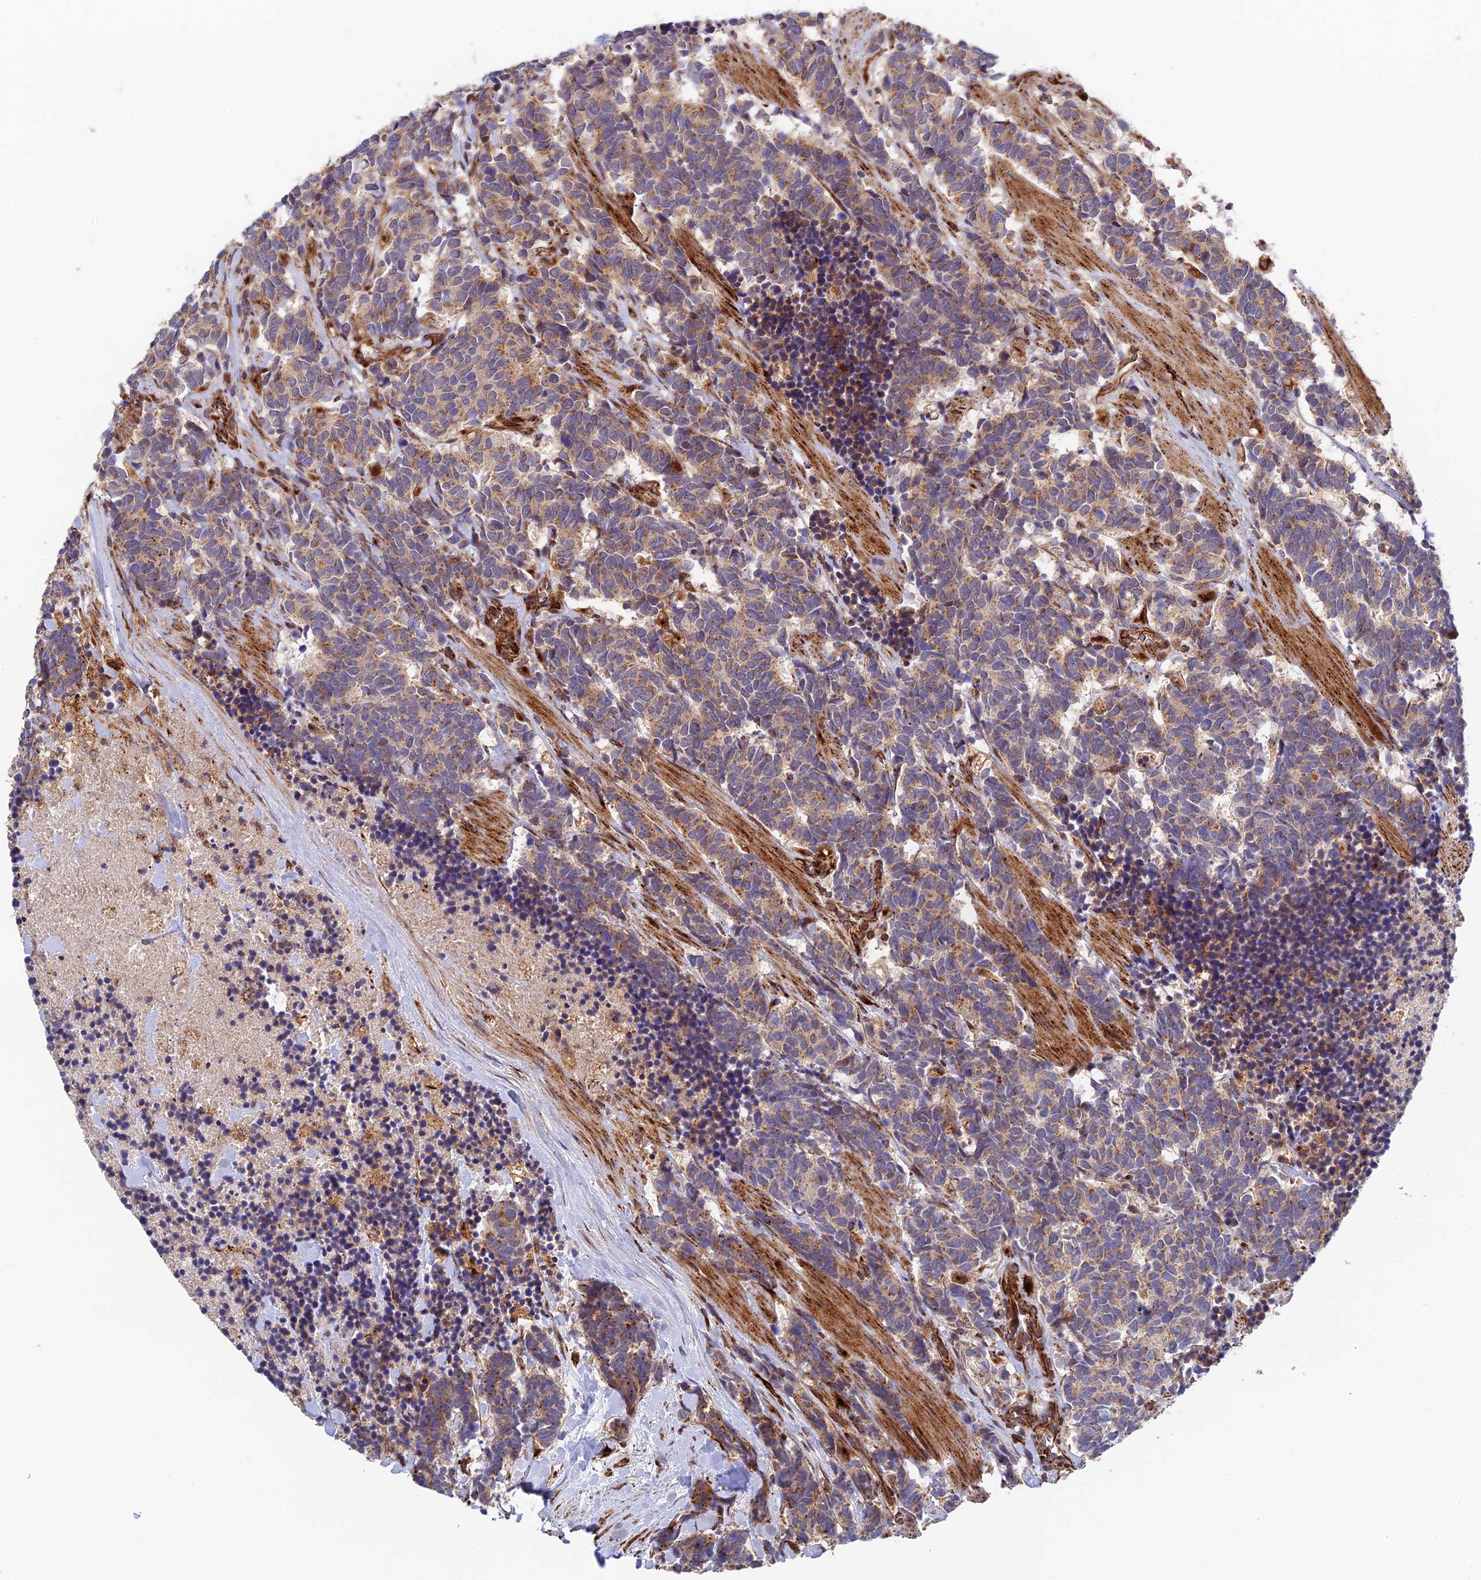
{"staining": {"intensity": "moderate", "quantity": "25%-75%", "location": "cytoplasmic/membranous"}, "tissue": "carcinoid", "cell_type": "Tumor cells", "image_type": "cancer", "snomed": [{"axis": "morphology", "description": "Carcinoma, NOS"}, {"axis": "morphology", "description": "Carcinoid, malignant, NOS"}, {"axis": "topography", "description": "Prostate"}], "caption": "Immunohistochemical staining of carcinoma demonstrates medium levels of moderate cytoplasmic/membranous protein staining in about 25%-75% of tumor cells. The staining is performed using DAB brown chromogen to label protein expression. The nuclei are counter-stained blue using hematoxylin.", "gene": "PPP2R3C", "patient": {"sex": "male", "age": 57}}